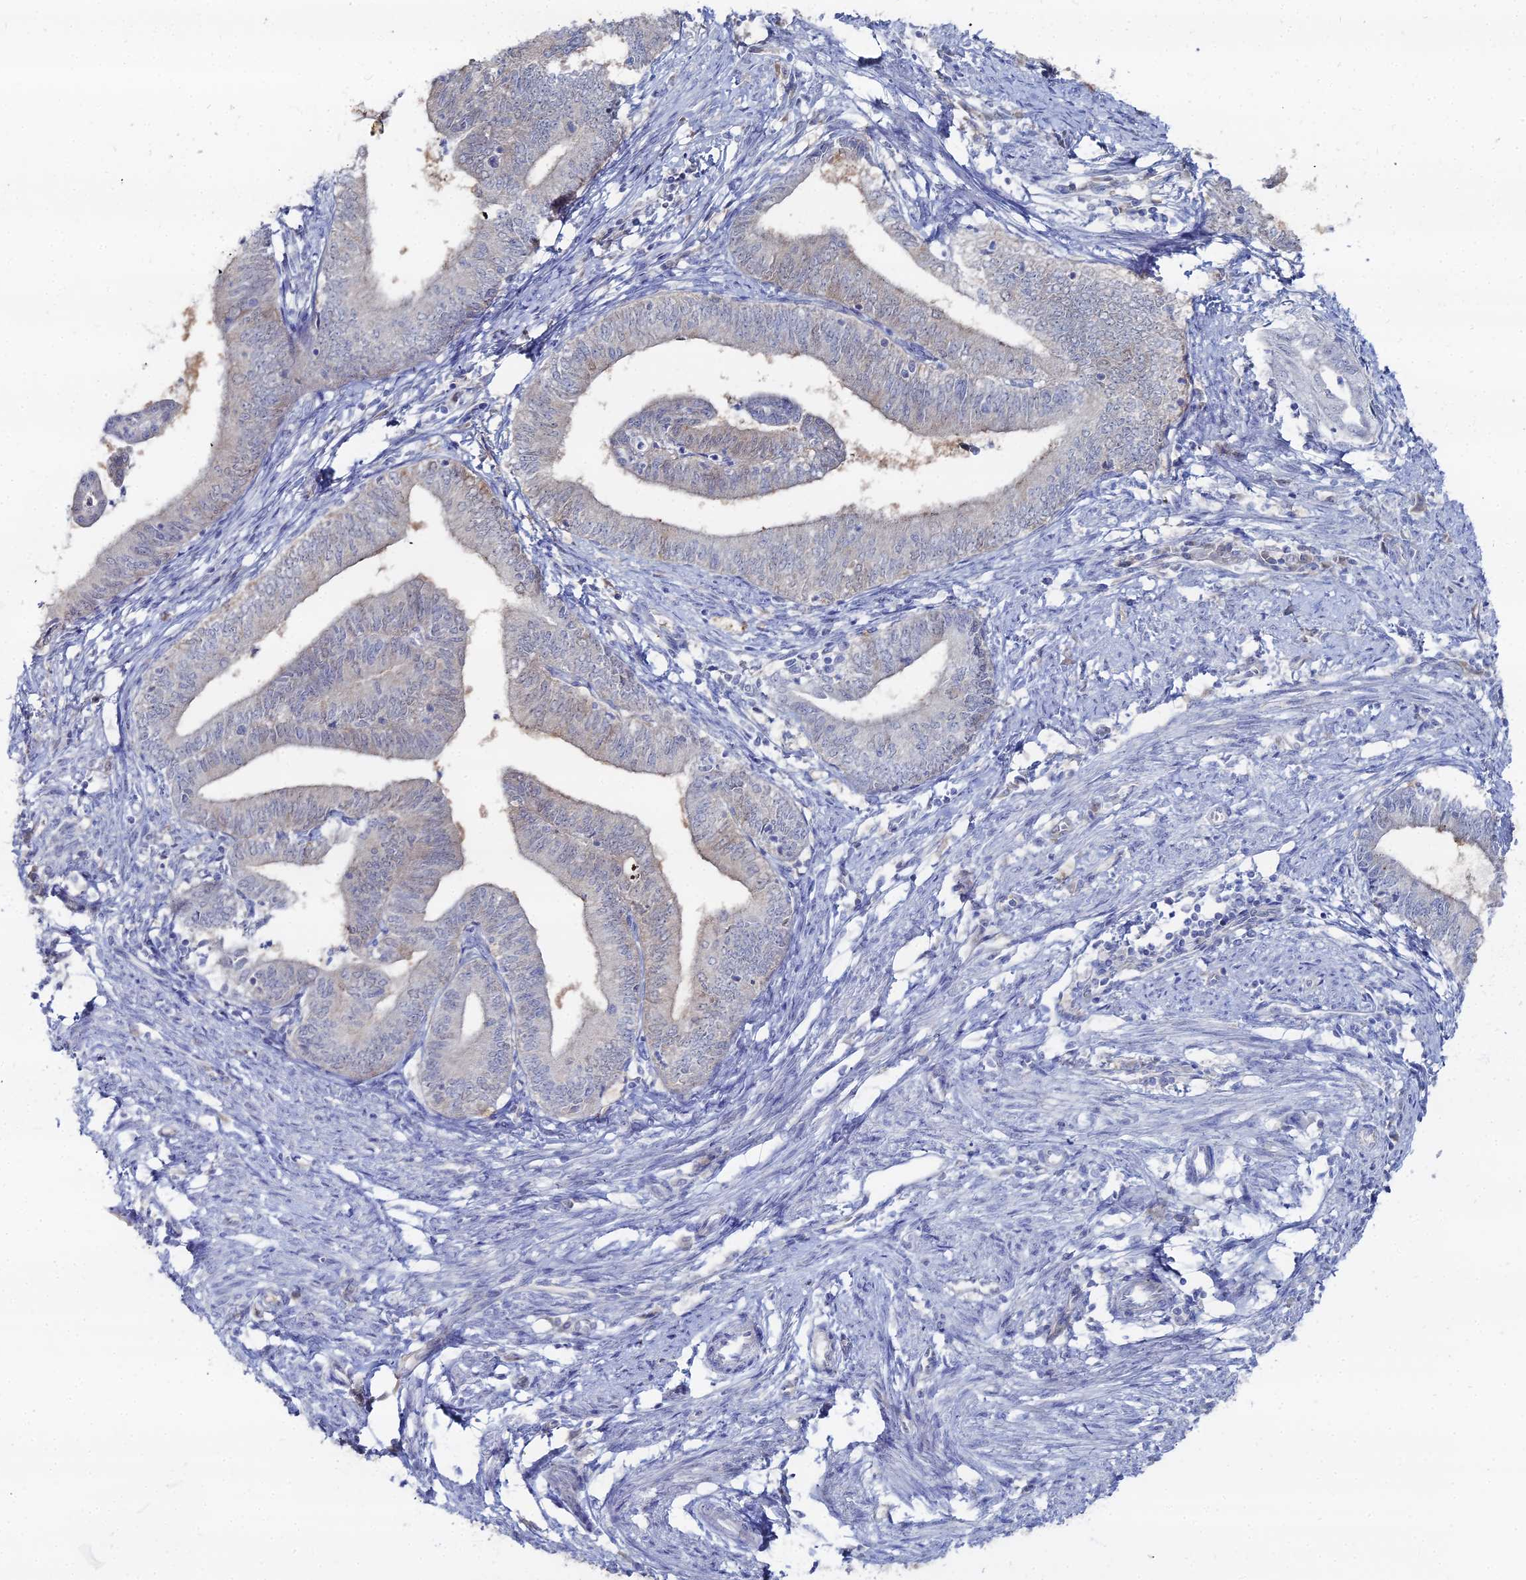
{"staining": {"intensity": "negative", "quantity": "none", "location": "none"}, "tissue": "endometrial cancer", "cell_type": "Tumor cells", "image_type": "cancer", "snomed": [{"axis": "morphology", "description": "Adenocarcinoma, NOS"}, {"axis": "topography", "description": "Endometrium"}], "caption": "Tumor cells show no significant expression in endometrial cancer. The staining was performed using DAB to visualize the protein expression in brown, while the nuclei were stained in blue with hematoxylin (Magnification: 20x).", "gene": "THAP4", "patient": {"sex": "female", "age": 66}}